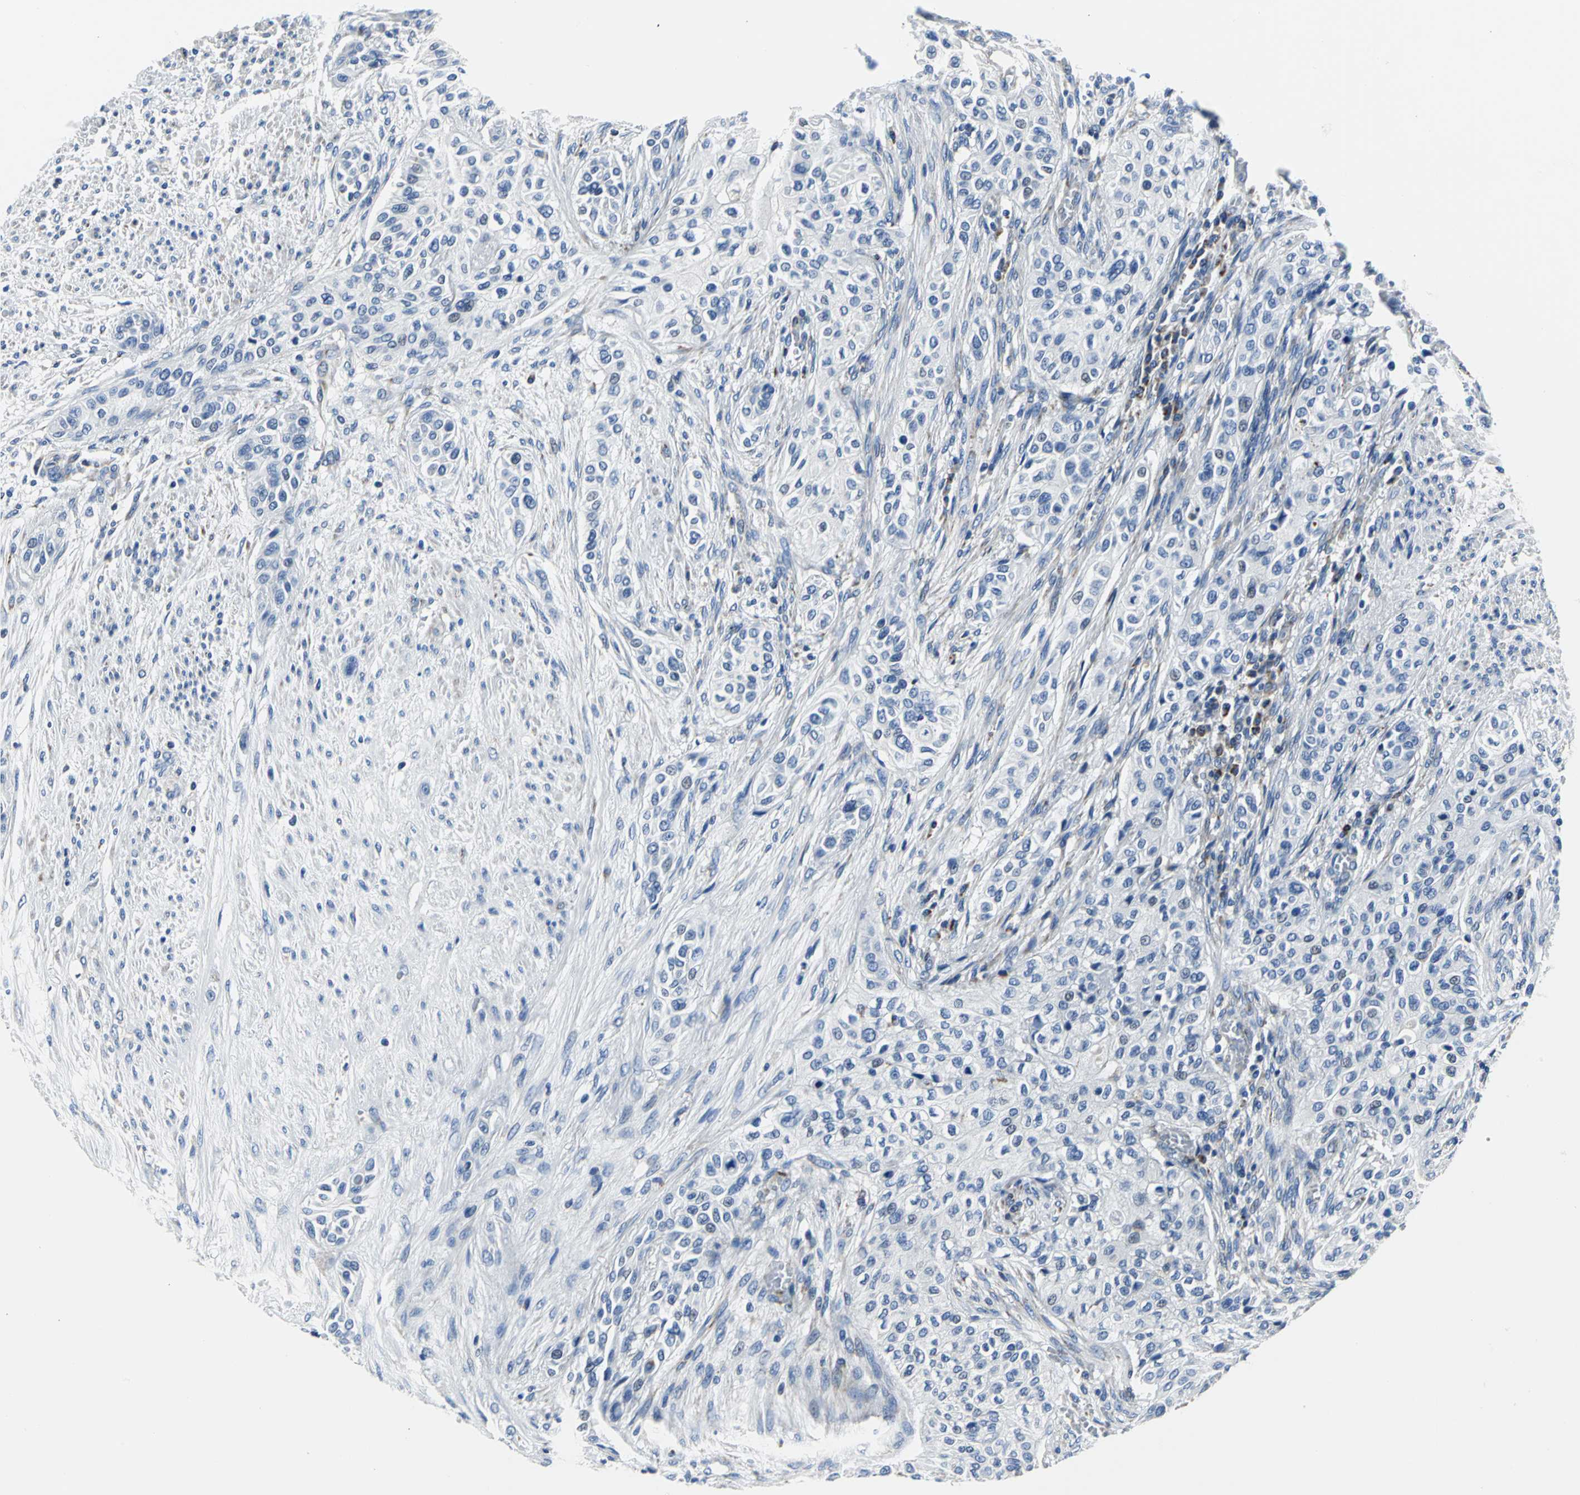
{"staining": {"intensity": "negative", "quantity": "none", "location": "none"}, "tissue": "urothelial cancer", "cell_type": "Tumor cells", "image_type": "cancer", "snomed": [{"axis": "morphology", "description": "Urothelial carcinoma, High grade"}, {"axis": "topography", "description": "Urinary bladder"}], "caption": "Urothelial carcinoma (high-grade) was stained to show a protein in brown. There is no significant expression in tumor cells.", "gene": "IFI6", "patient": {"sex": "male", "age": 74}}